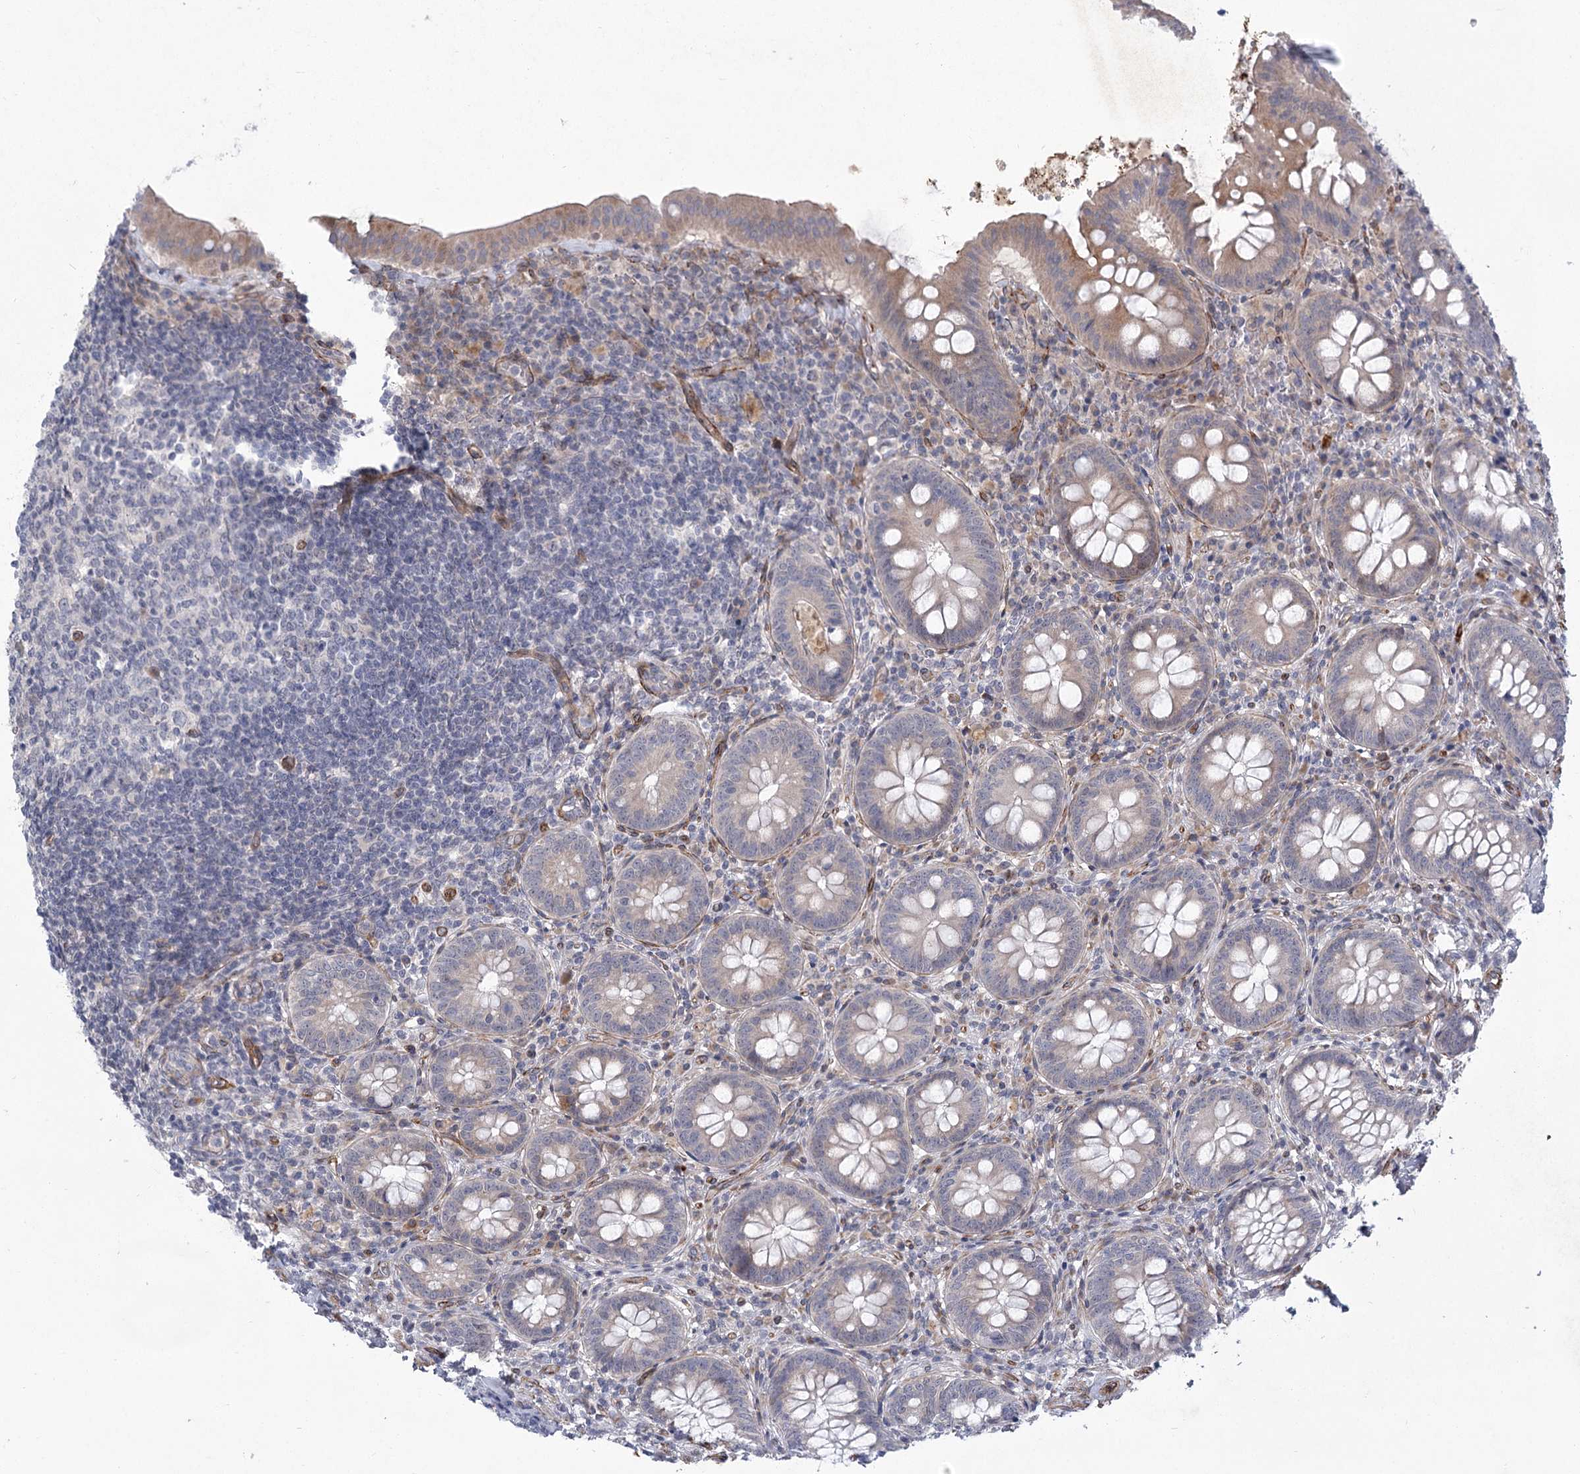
{"staining": {"intensity": "weak", "quantity": "<25%", "location": "cytoplasmic/membranous"}, "tissue": "appendix", "cell_type": "Glandular cells", "image_type": "normal", "snomed": [{"axis": "morphology", "description": "Normal tissue, NOS"}, {"axis": "topography", "description": "Appendix"}], "caption": "This photomicrograph is of benign appendix stained with immunohistochemistry to label a protein in brown with the nuclei are counter-stained blue. There is no positivity in glandular cells.", "gene": "MEPE", "patient": {"sex": "female", "age": 54}}